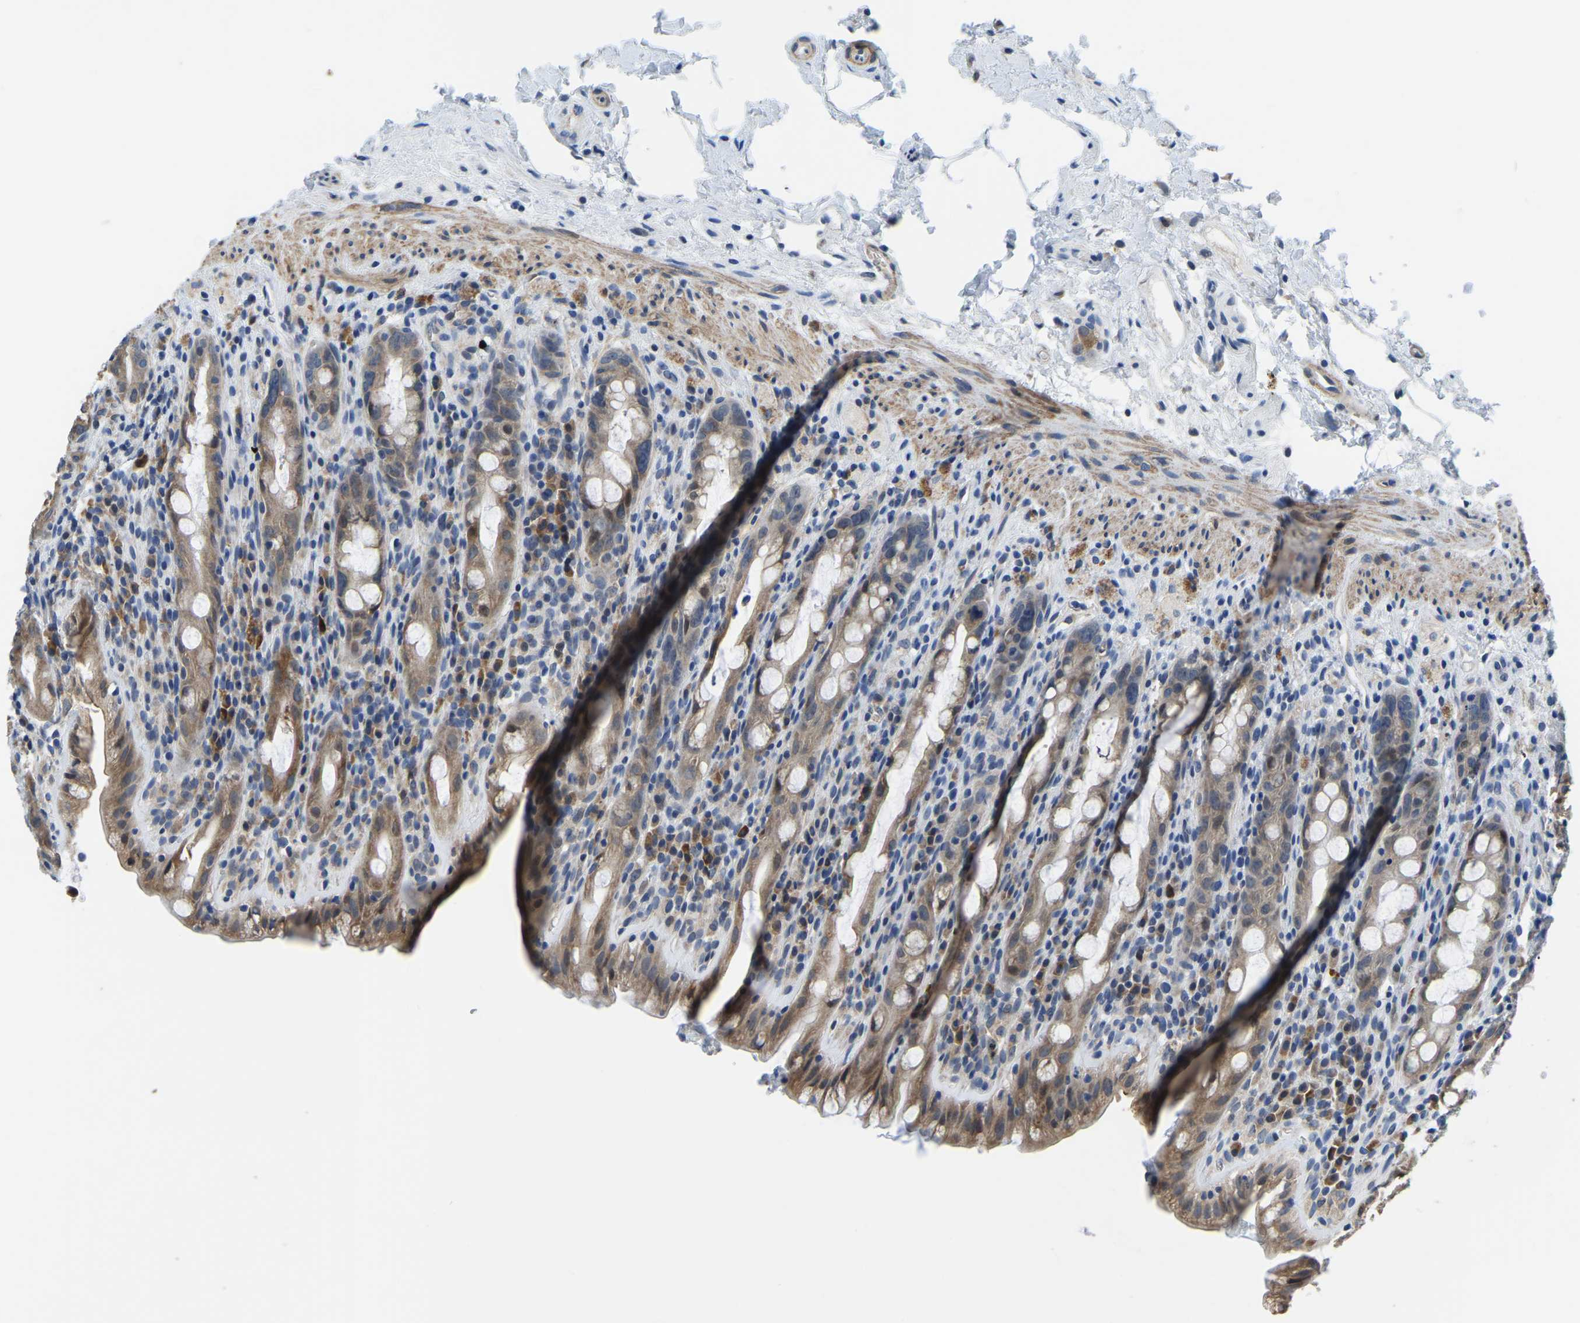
{"staining": {"intensity": "weak", "quantity": ">75%", "location": "cytoplasmic/membranous"}, "tissue": "rectum", "cell_type": "Glandular cells", "image_type": "normal", "snomed": [{"axis": "morphology", "description": "Normal tissue, NOS"}, {"axis": "topography", "description": "Rectum"}], "caption": "Protein expression analysis of normal rectum reveals weak cytoplasmic/membranous positivity in approximately >75% of glandular cells. The protein is stained brown, and the nuclei are stained in blue (DAB IHC with brightfield microscopy, high magnification).", "gene": "LIAS", "patient": {"sex": "male", "age": 44}}